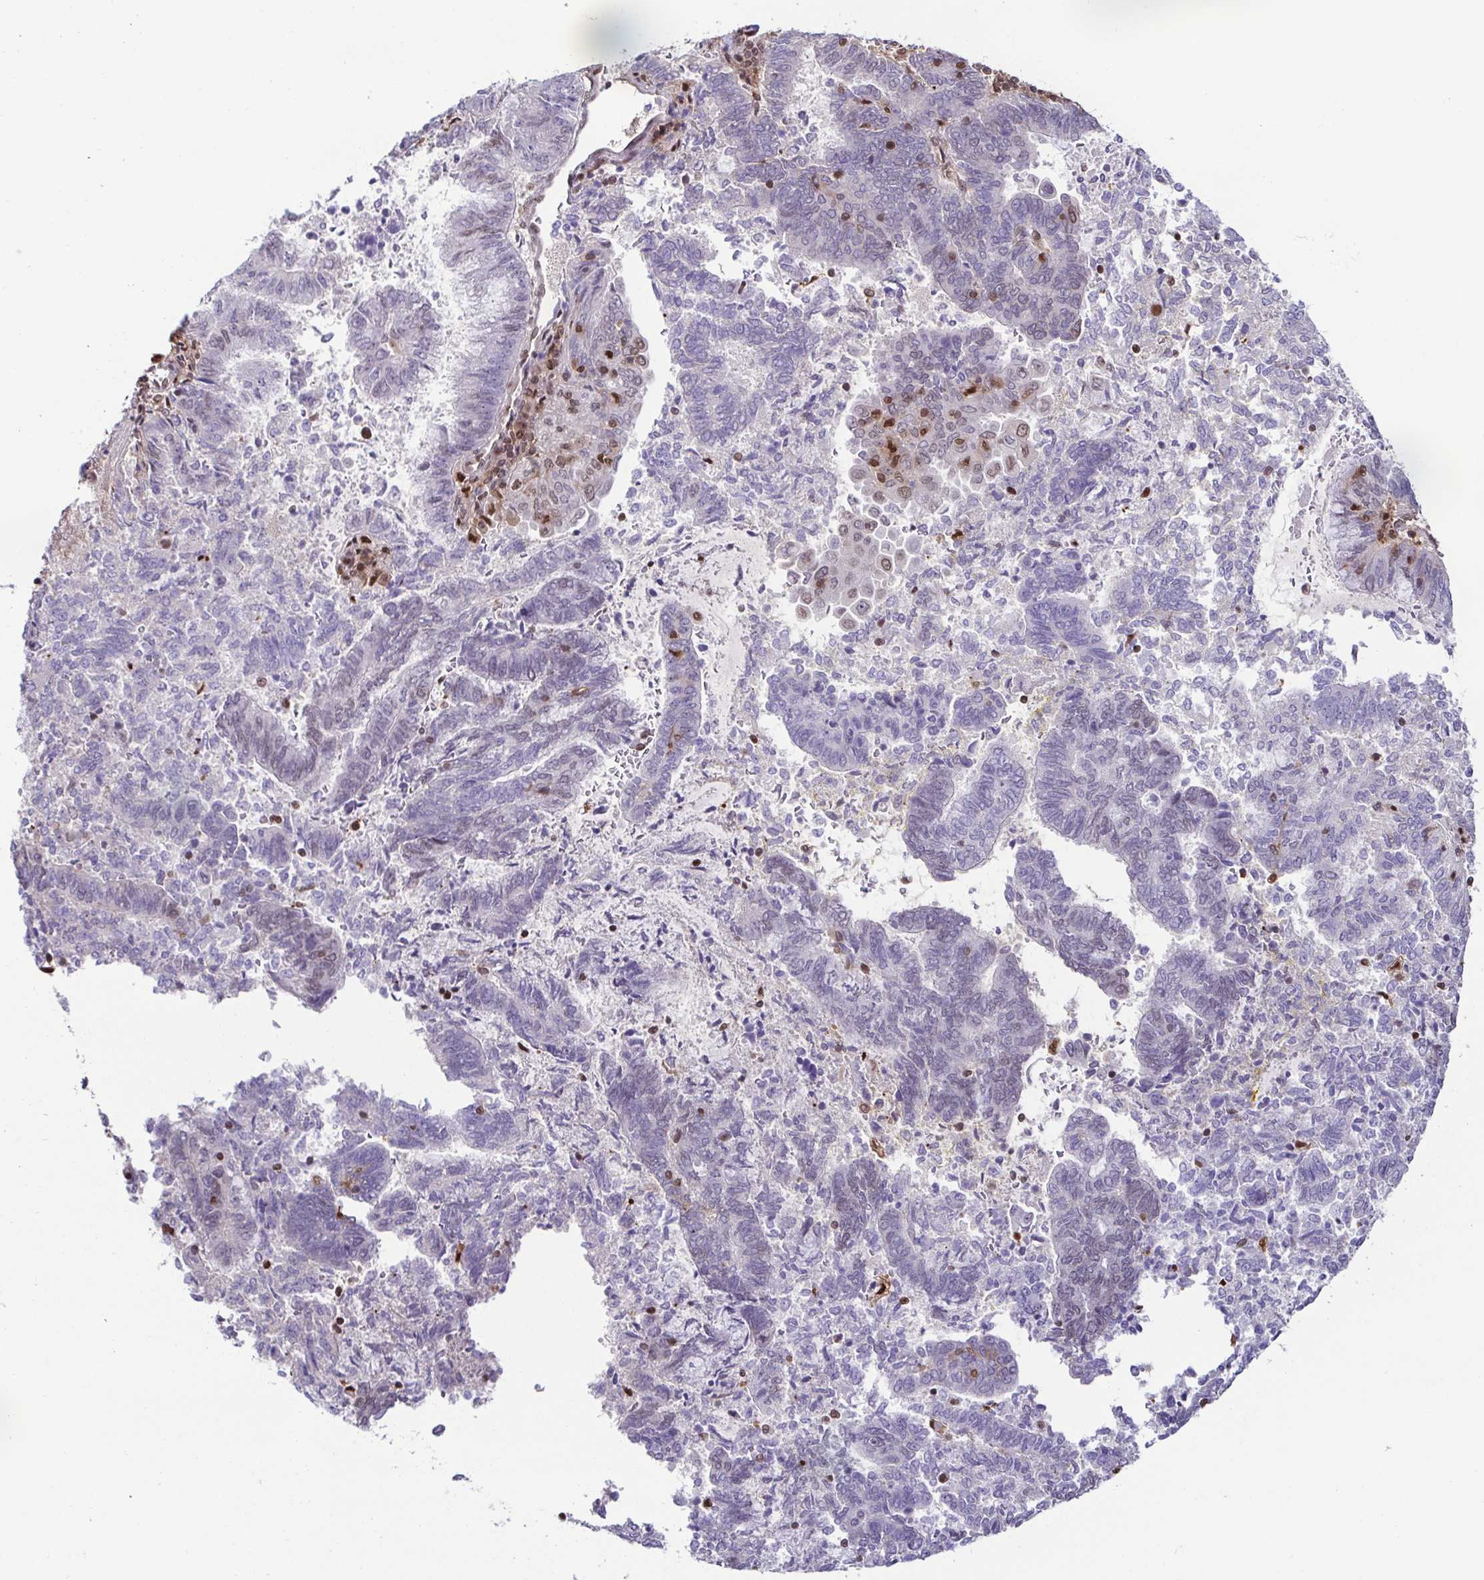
{"staining": {"intensity": "negative", "quantity": "none", "location": "none"}, "tissue": "endometrial cancer", "cell_type": "Tumor cells", "image_type": "cancer", "snomed": [{"axis": "morphology", "description": "Adenocarcinoma, NOS"}, {"axis": "topography", "description": "Endometrium"}], "caption": "The IHC image has no significant expression in tumor cells of endometrial cancer tissue.", "gene": "PSMB9", "patient": {"sex": "female", "age": 65}}